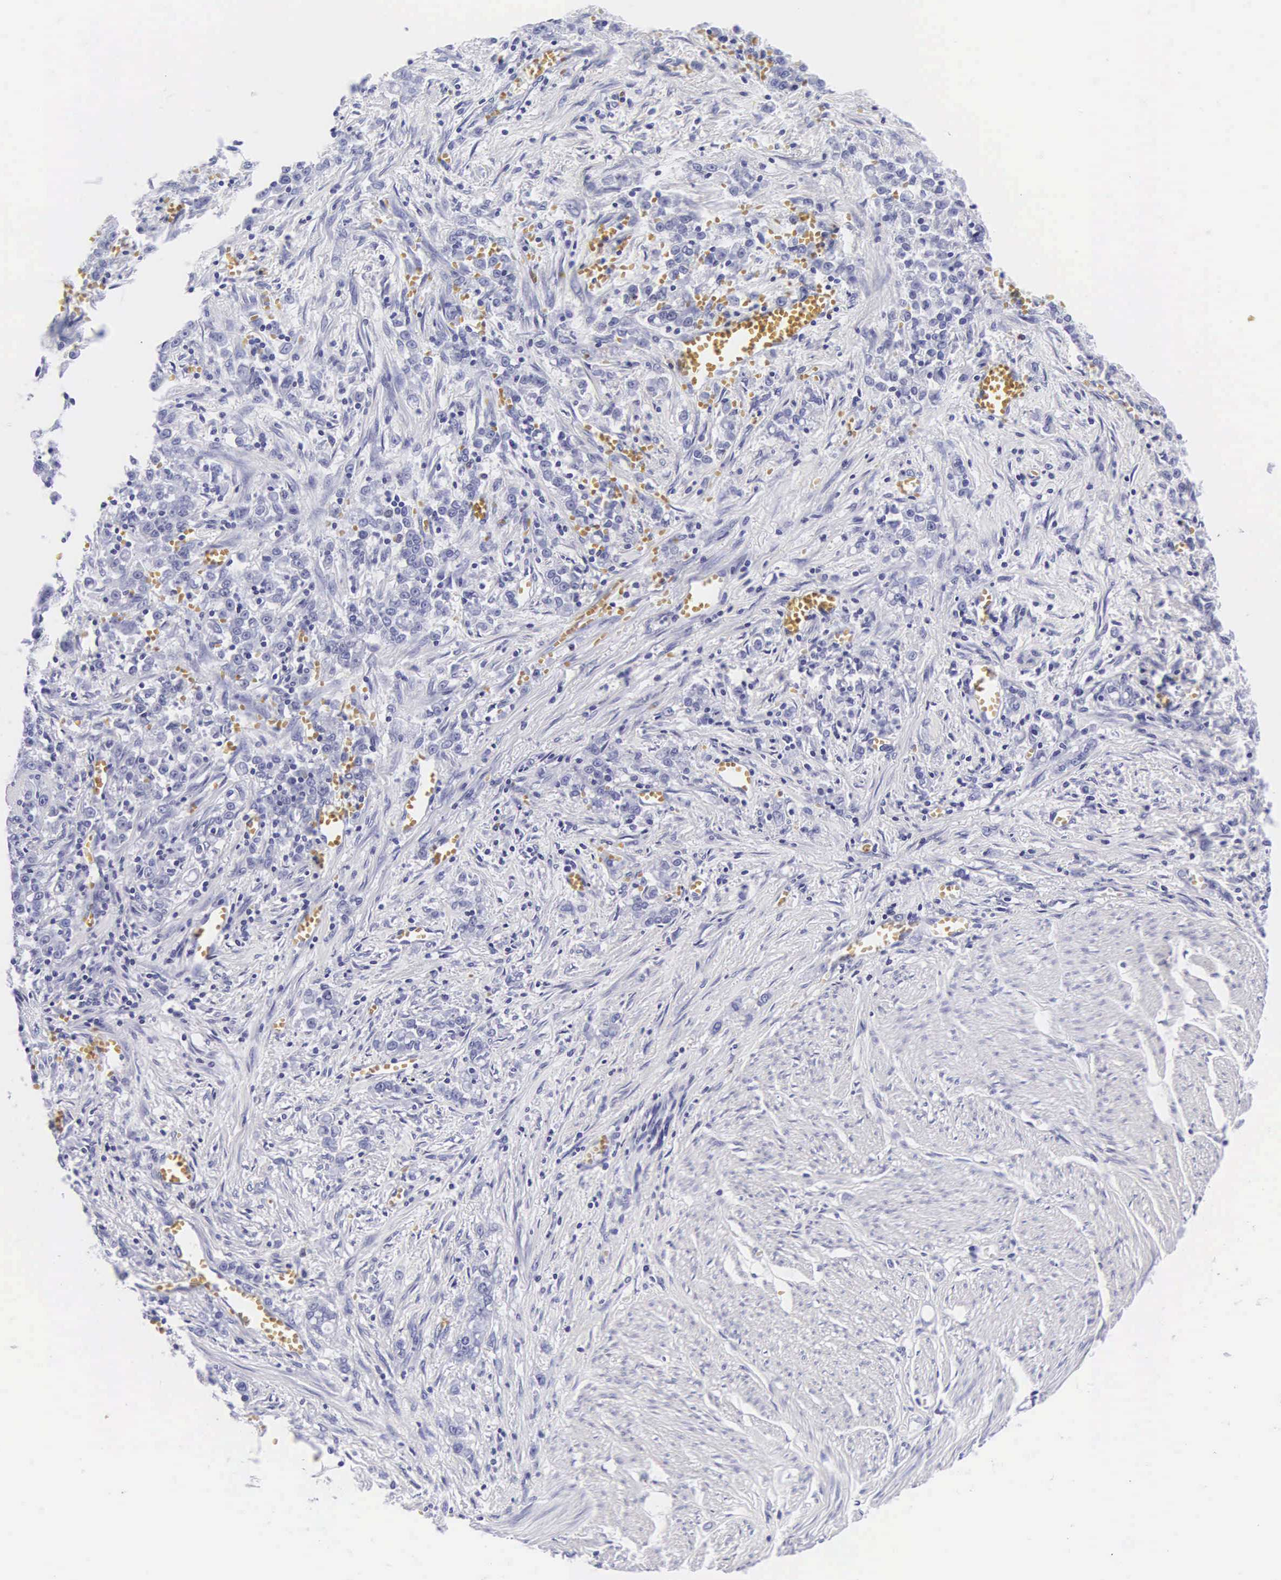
{"staining": {"intensity": "negative", "quantity": "none", "location": "none"}, "tissue": "stomach cancer", "cell_type": "Tumor cells", "image_type": "cancer", "snomed": [{"axis": "morphology", "description": "Adenocarcinoma, NOS"}, {"axis": "topography", "description": "Stomach"}], "caption": "Immunohistochemistry (IHC) micrograph of stomach cancer stained for a protein (brown), which displays no expression in tumor cells.", "gene": "INS", "patient": {"sex": "male", "age": 72}}